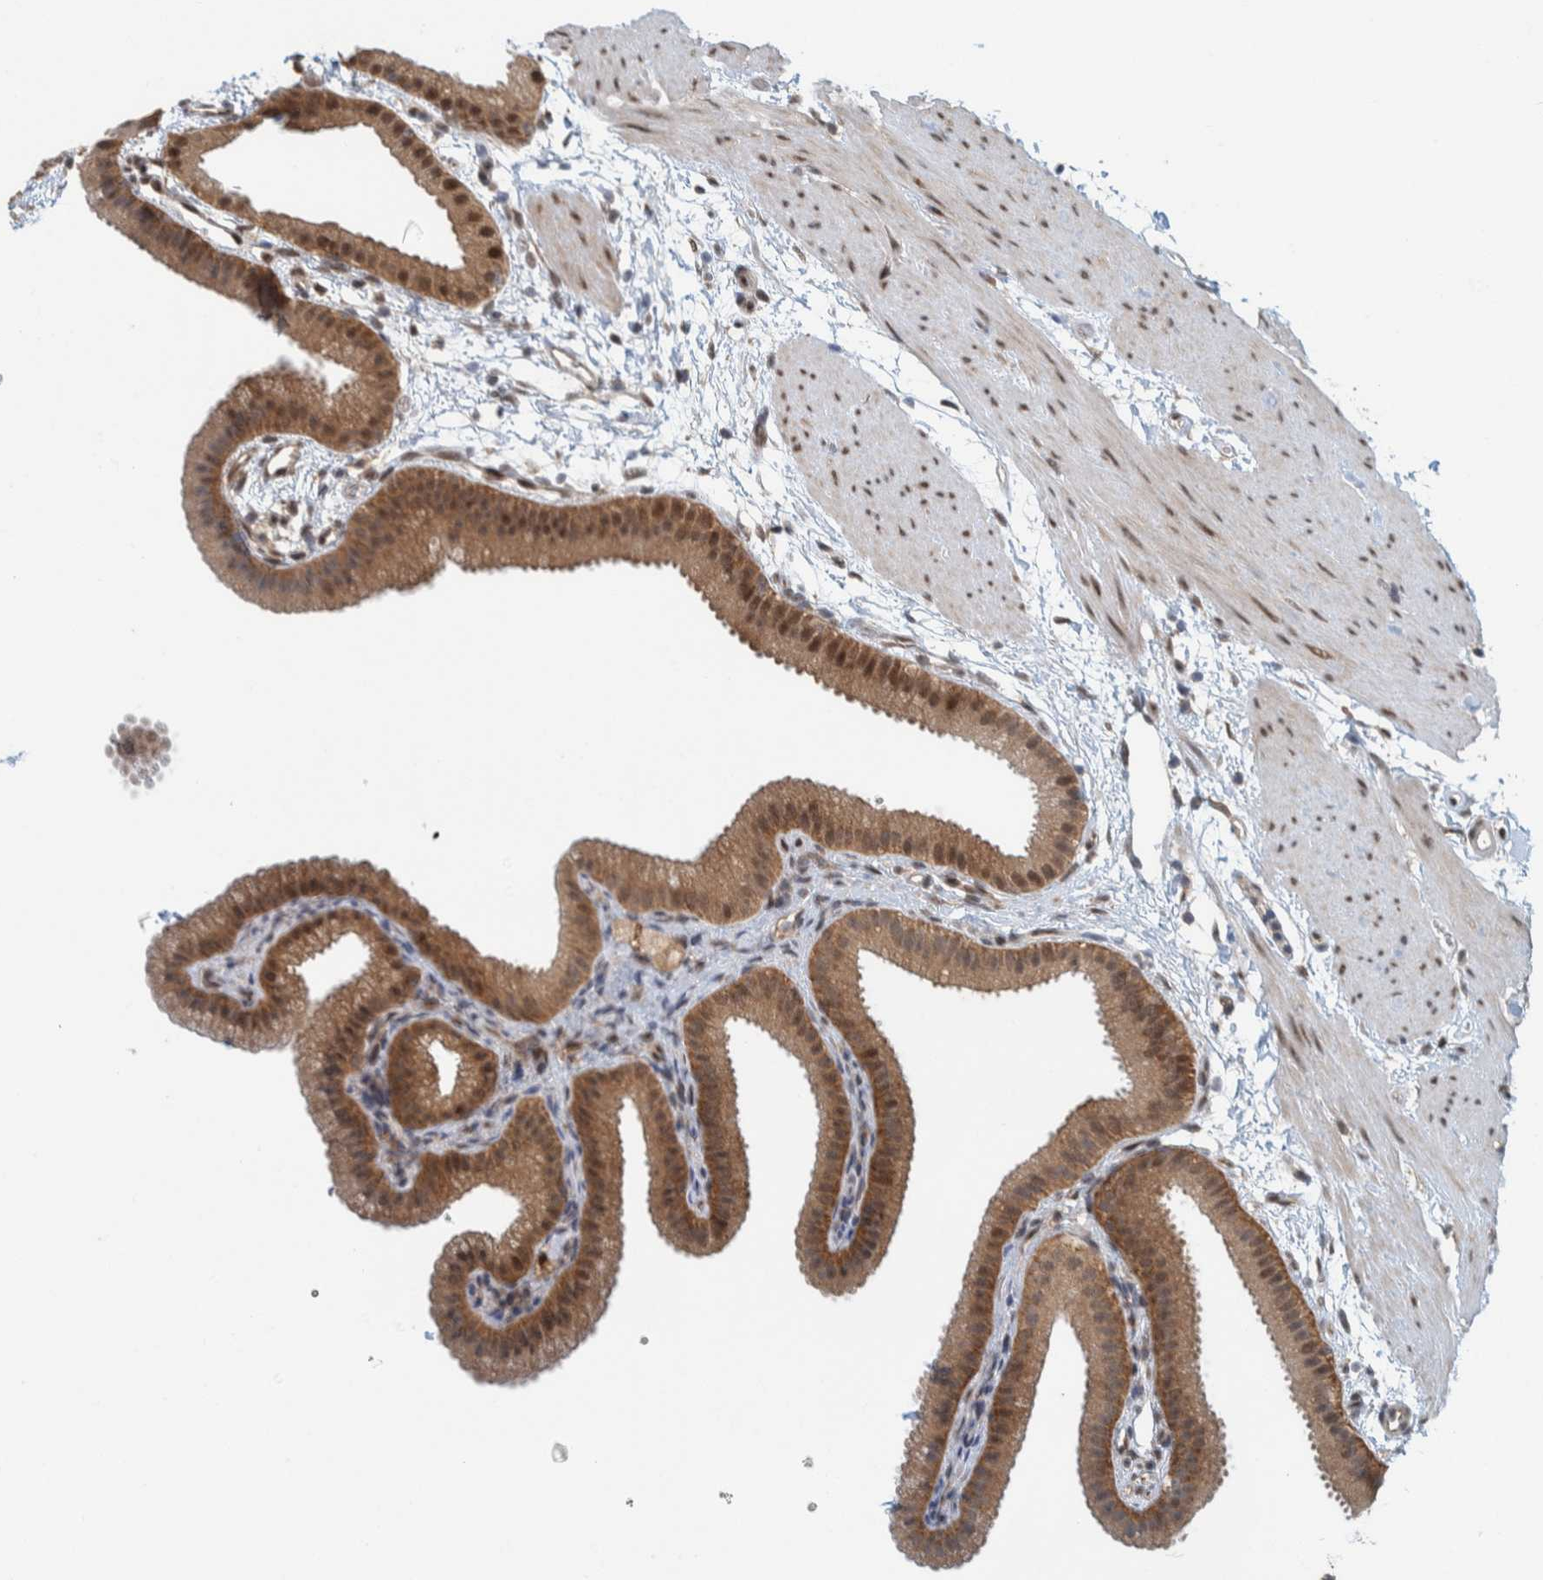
{"staining": {"intensity": "moderate", "quantity": ">75%", "location": "cytoplasmic/membranous,nuclear"}, "tissue": "gallbladder", "cell_type": "Glandular cells", "image_type": "normal", "snomed": [{"axis": "morphology", "description": "Normal tissue, NOS"}, {"axis": "topography", "description": "Gallbladder"}], "caption": "Protein staining of normal gallbladder shows moderate cytoplasmic/membranous,nuclear expression in approximately >75% of glandular cells.", "gene": "COPS3", "patient": {"sex": "female", "age": 64}}